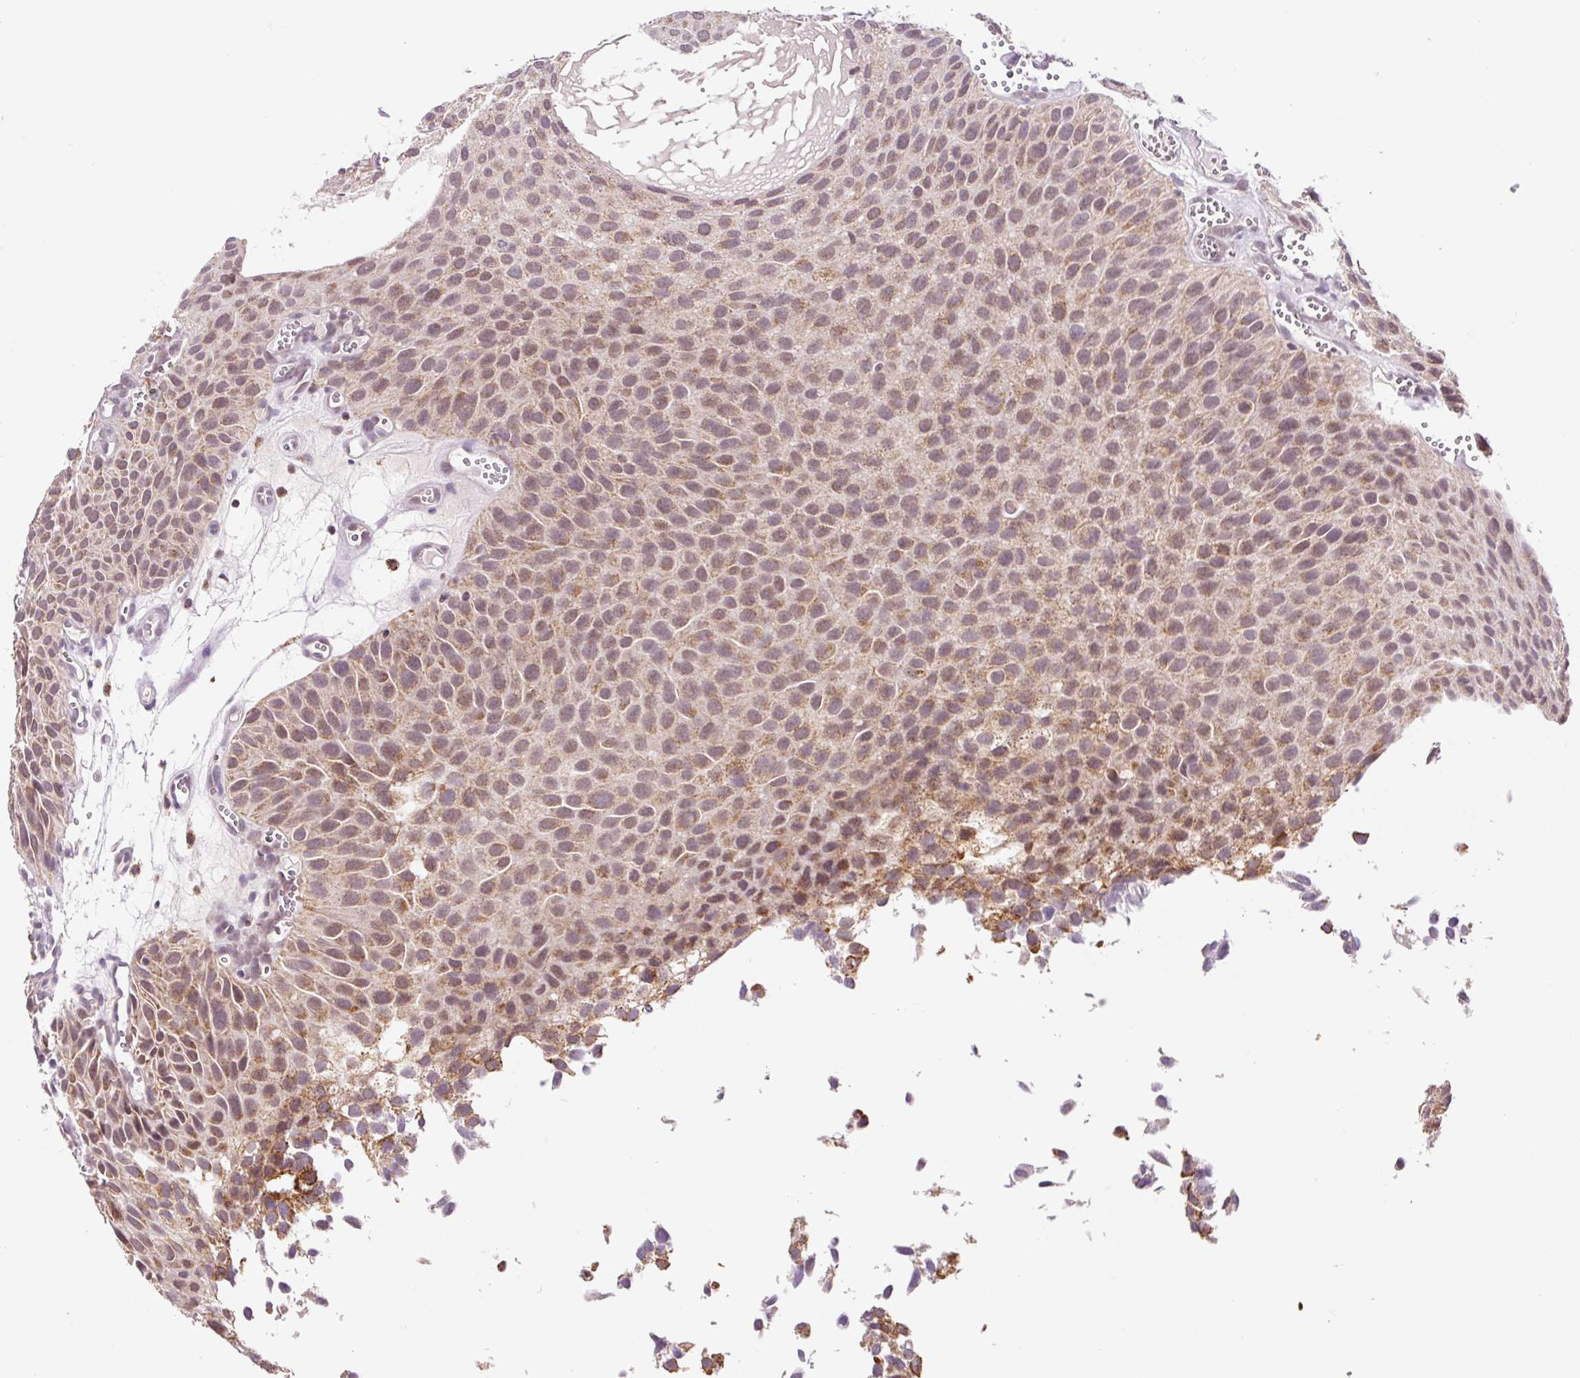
{"staining": {"intensity": "moderate", "quantity": ">75%", "location": "nuclear"}, "tissue": "urothelial cancer", "cell_type": "Tumor cells", "image_type": "cancer", "snomed": [{"axis": "morphology", "description": "Urothelial carcinoma, Low grade"}, {"axis": "topography", "description": "Urinary bladder"}], "caption": "IHC photomicrograph of human urothelial carcinoma (low-grade) stained for a protein (brown), which displays medium levels of moderate nuclear expression in about >75% of tumor cells.", "gene": "PCK2", "patient": {"sex": "male", "age": 88}}